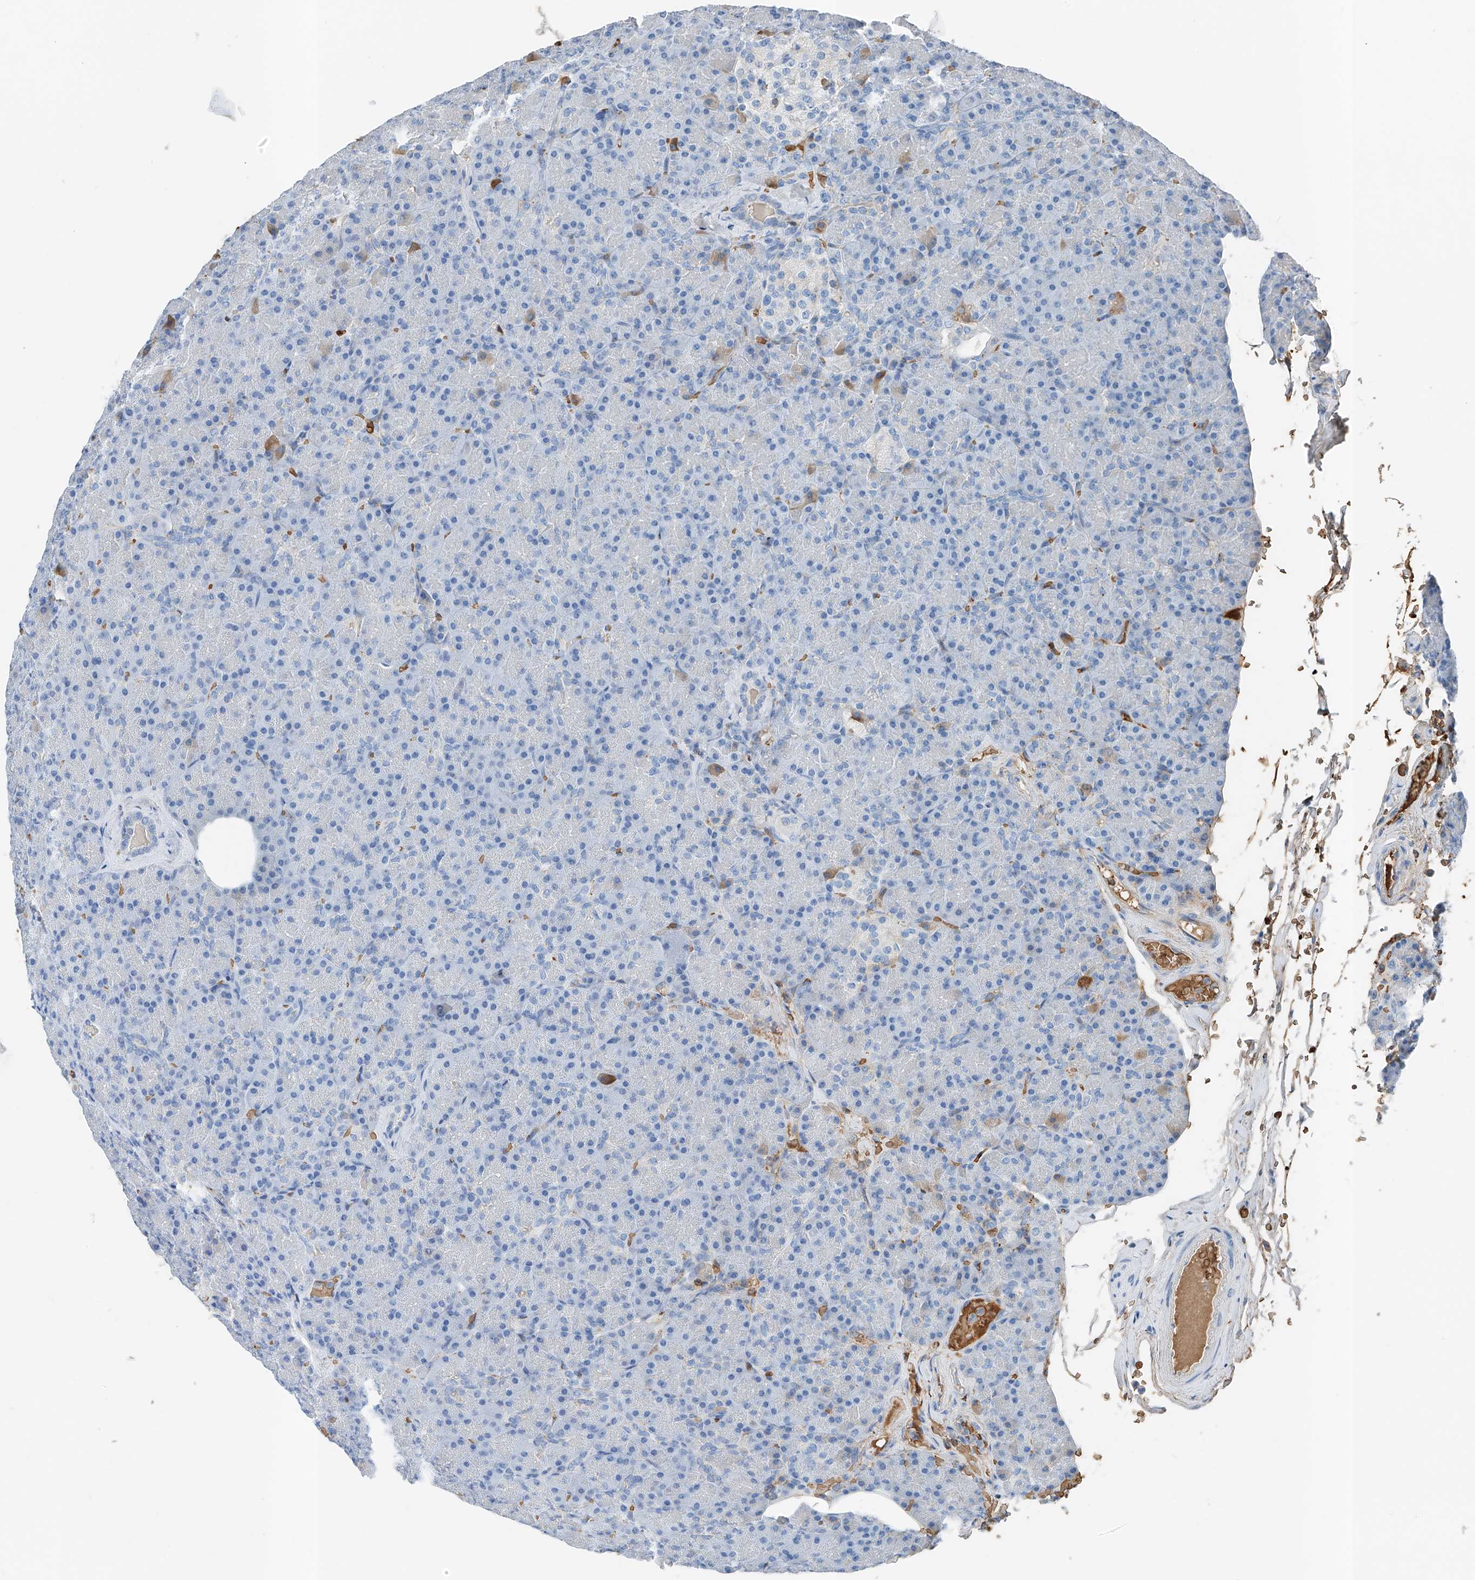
{"staining": {"intensity": "moderate", "quantity": "<25%", "location": "cytoplasmic/membranous"}, "tissue": "pancreas", "cell_type": "Exocrine glandular cells", "image_type": "normal", "snomed": [{"axis": "morphology", "description": "Normal tissue, NOS"}, {"axis": "topography", "description": "Pancreas"}], "caption": "Immunohistochemical staining of unremarkable pancreas shows moderate cytoplasmic/membranous protein expression in approximately <25% of exocrine glandular cells.", "gene": "PRSS23", "patient": {"sex": "female", "age": 43}}